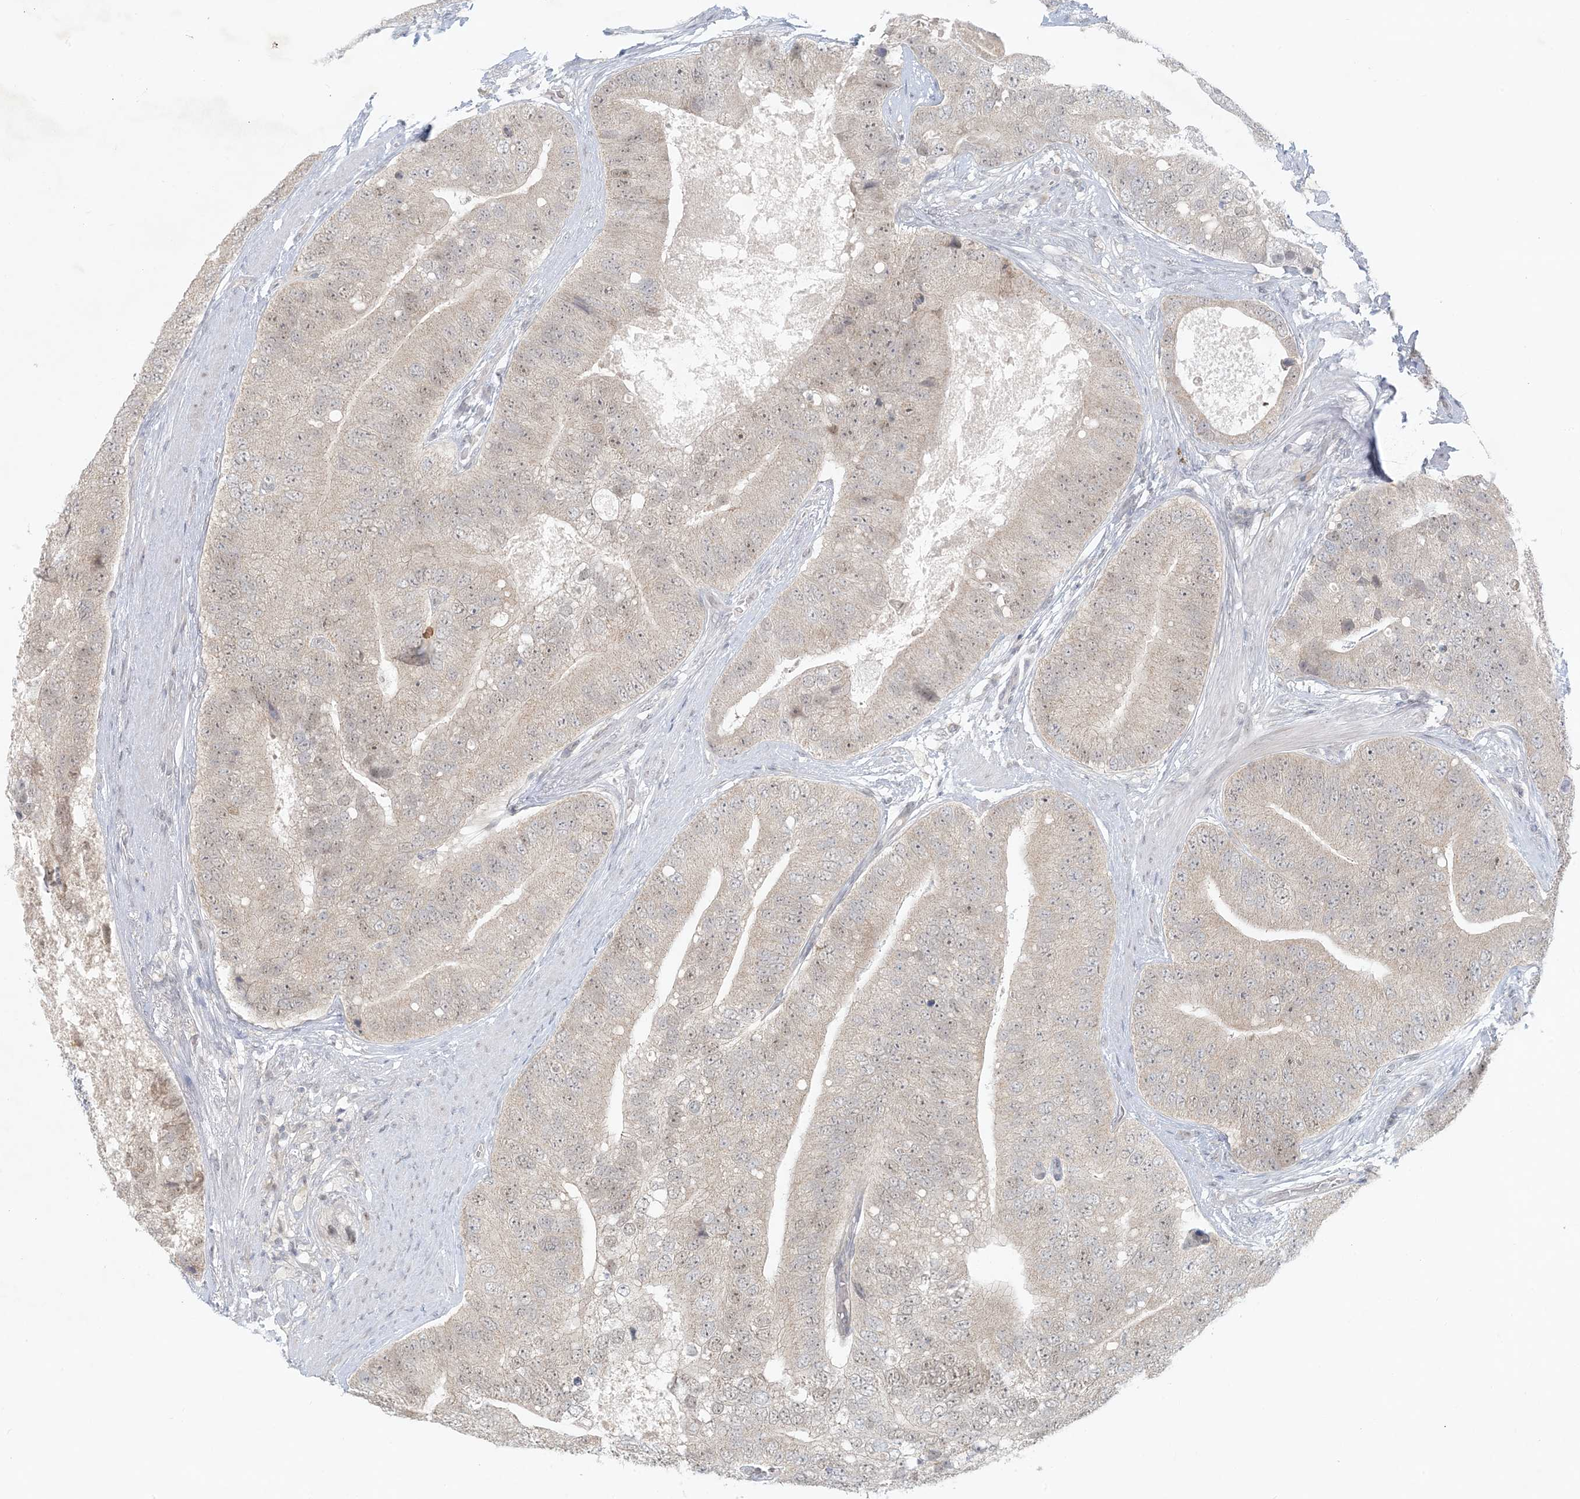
{"staining": {"intensity": "weak", "quantity": "25%-75%", "location": "nuclear"}, "tissue": "prostate cancer", "cell_type": "Tumor cells", "image_type": "cancer", "snomed": [{"axis": "morphology", "description": "Adenocarcinoma, High grade"}, {"axis": "topography", "description": "Prostate"}], "caption": "This photomicrograph reveals immunohistochemistry staining of human prostate cancer (adenocarcinoma (high-grade)), with low weak nuclear staining in about 25%-75% of tumor cells.", "gene": "OBI1", "patient": {"sex": "male", "age": 70}}